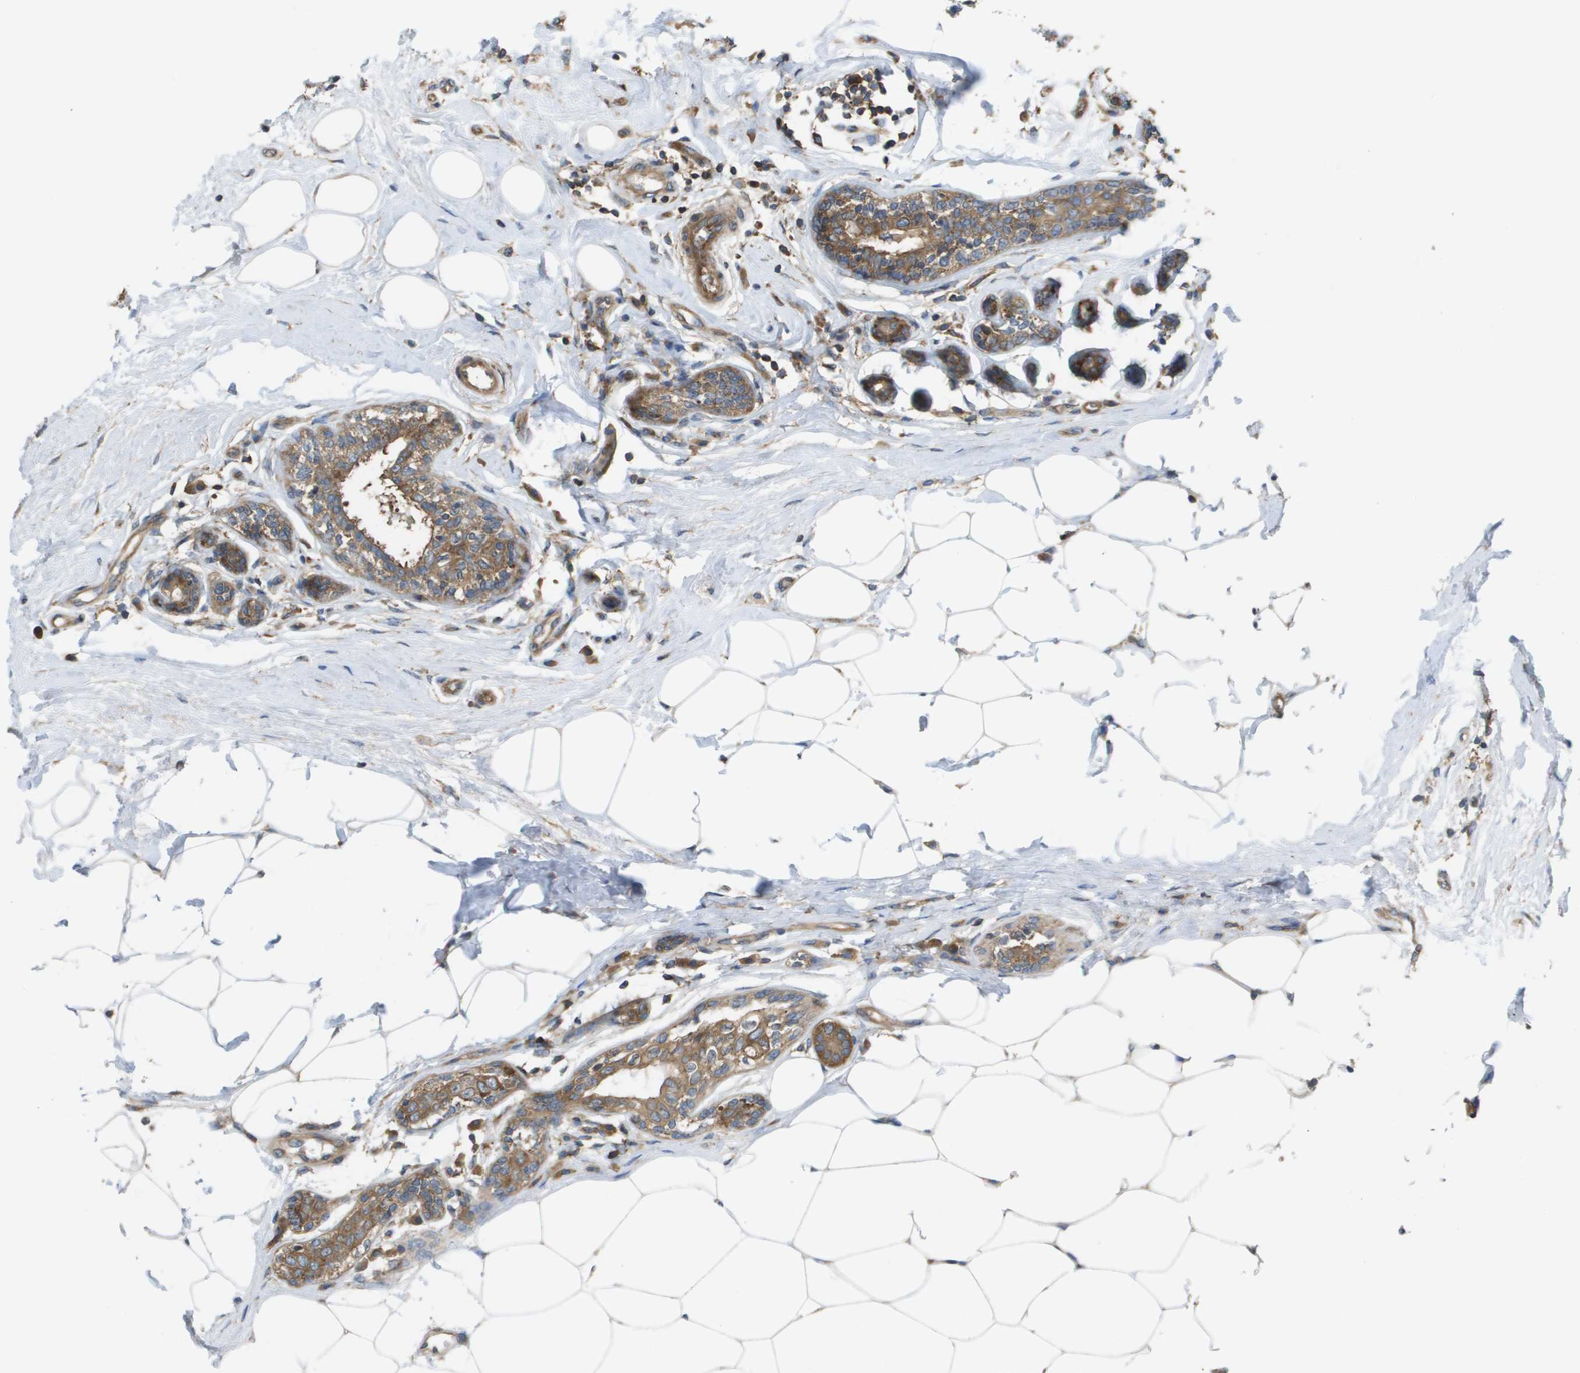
{"staining": {"intensity": "moderate", "quantity": ">75%", "location": "cytoplasmic/membranous"}, "tissue": "breast cancer", "cell_type": "Tumor cells", "image_type": "cancer", "snomed": [{"axis": "morphology", "description": "Normal tissue, NOS"}, {"axis": "morphology", "description": "Duct carcinoma"}, {"axis": "topography", "description": "Breast"}], "caption": "DAB immunohistochemical staining of breast infiltrating ductal carcinoma exhibits moderate cytoplasmic/membranous protein expression in about >75% of tumor cells.", "gene": "EIF4G2", "patient": {"sex": "female", "age": 39}}